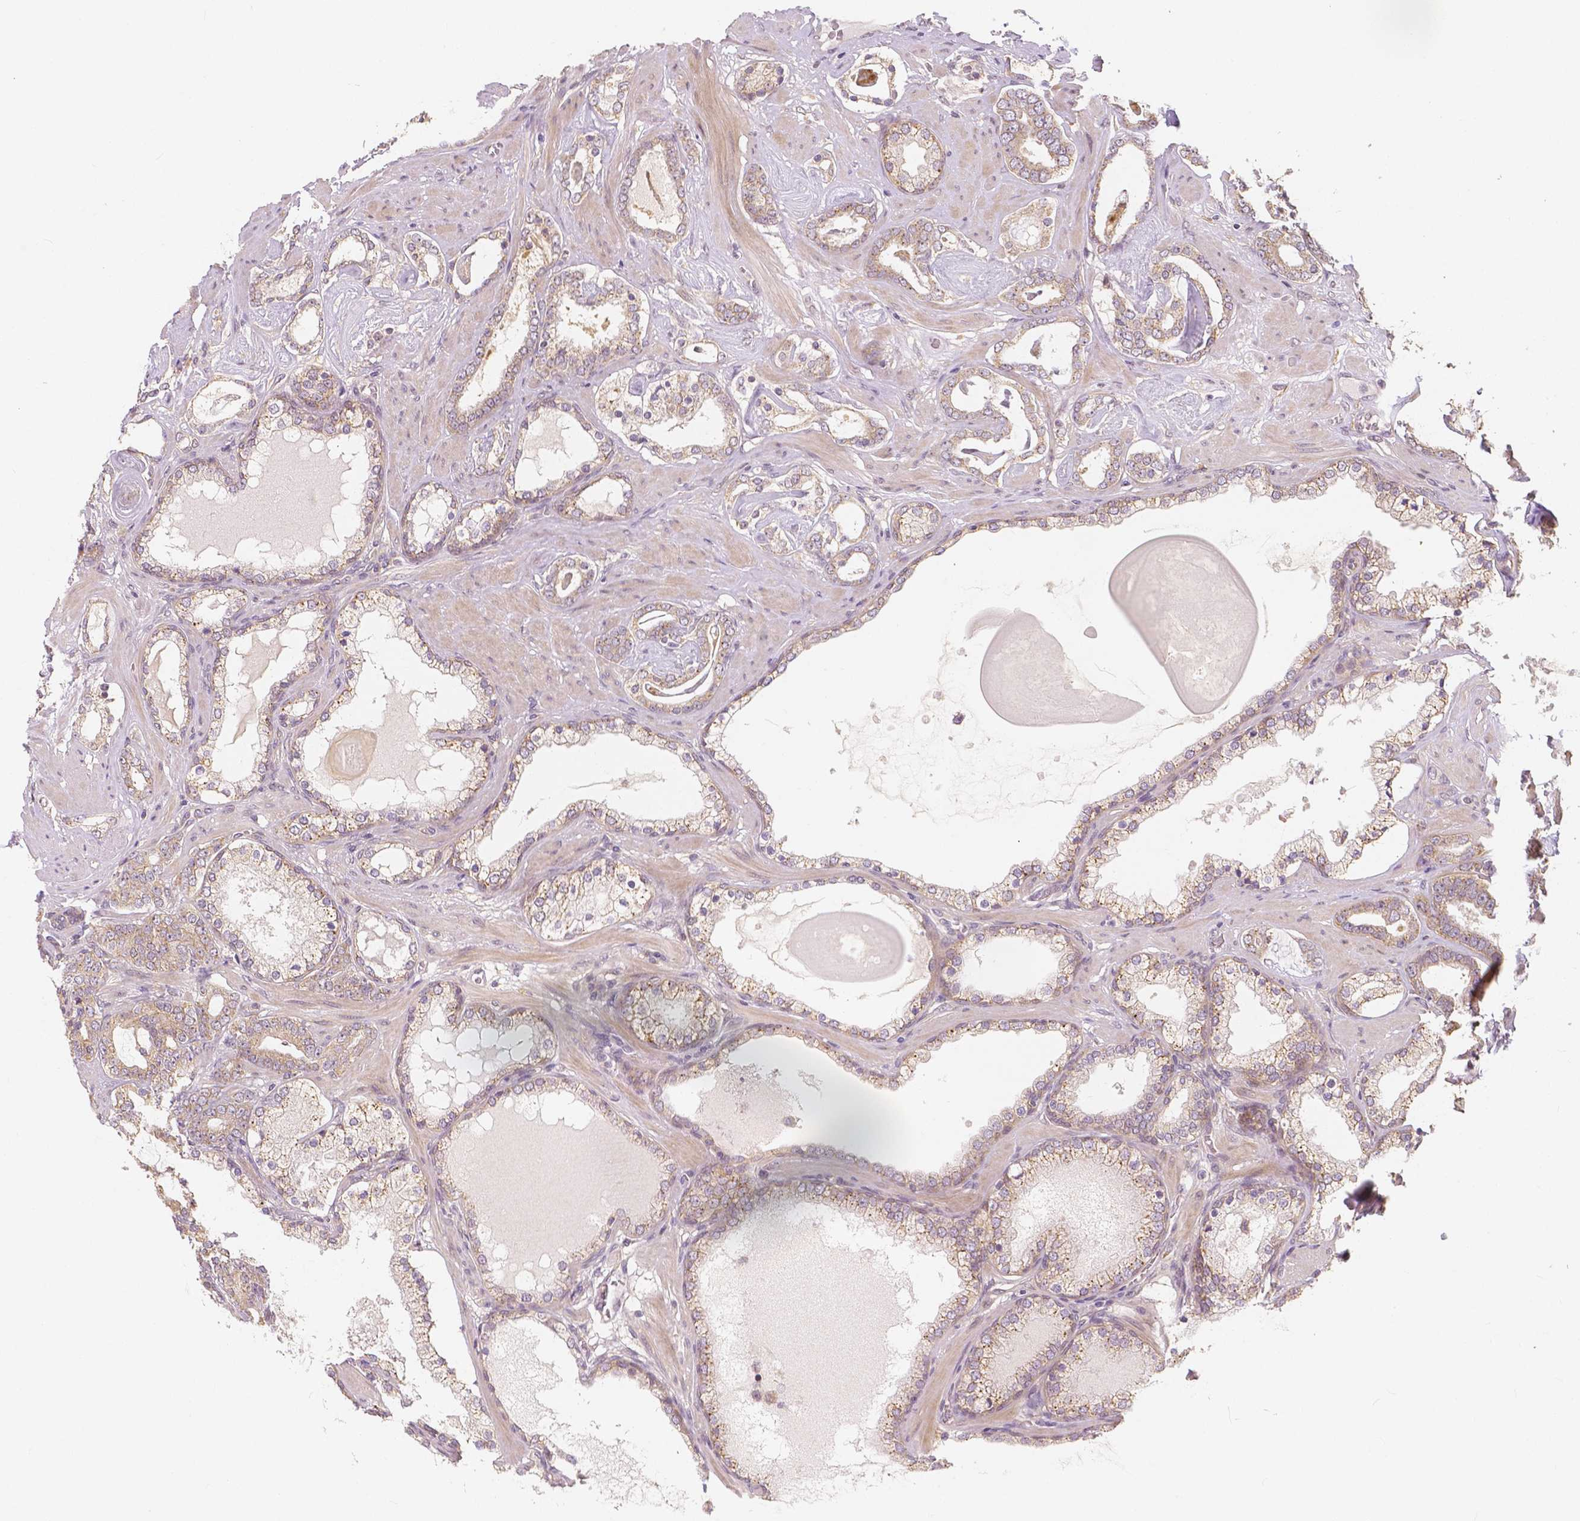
{"staining": {"intensity": "moderate", "quantity": "25%-75%", "location": "cytoplasmic/membranous"}, "tissue": "prostate cancer", "cell_type": "Tumor cells", "image_type": "cancer", "snomed": [{"axis": "morphology", "description": "Adenocarcinoma, High grade"}, {"axis": "topography", "description": "Prostate"}], "caption": "Prostate cancer stained for a protein (brown) exhibits moderate cytoplasmic/membranous positive staining in approximately 25%-75% of tumor cells.", "gene": "SNX12", "patient": {"sex": "male", "age": 63}}